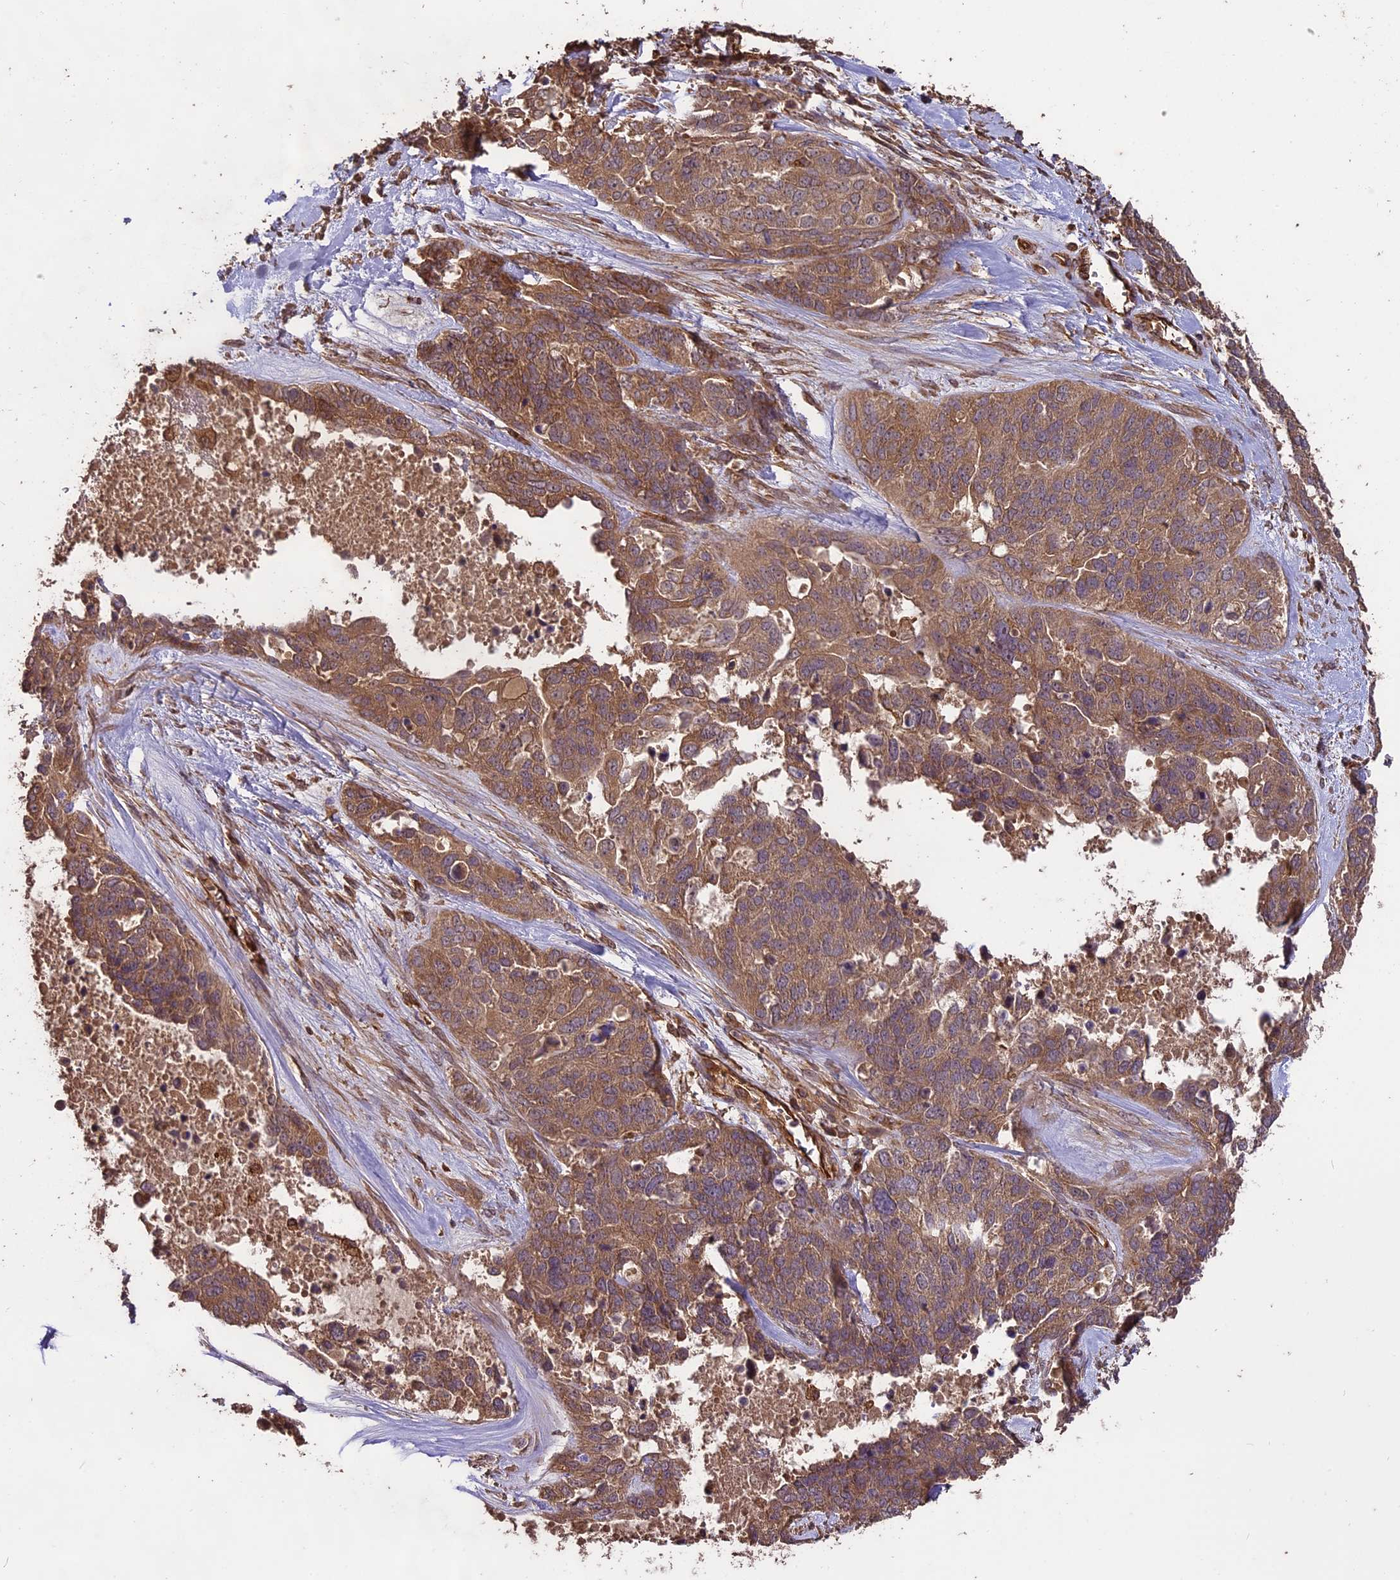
{"staining": {"intensity": "moderate", "quantity": ">75%", "location": "cytoplasmic/membranous"}, "tissue": "ovarian cancer", "cell_type": "Tumor cells", "image_type": "cancer", "snomed": [{"axis": "morphology", "description": "Cystadenocarcinoma, serous, NOS"}, {"axis": "topography", "description": "Ovary"}], "caption": "A high-resolution image shows IHC staining of serous cystadenocarcinoma (ovarian), which shows moderate cytoplasmic/membranous staining in about >75% of tumor cells. The staining was performed using DAB (3,3'-diaminobenzidine) to visualize the protein expression in brown, while the nuclei were stained in blue with hematoxylin (Magnification: 20x).", "gene": "TTLL10", "patient": {"sex": "female", "age": 44}}